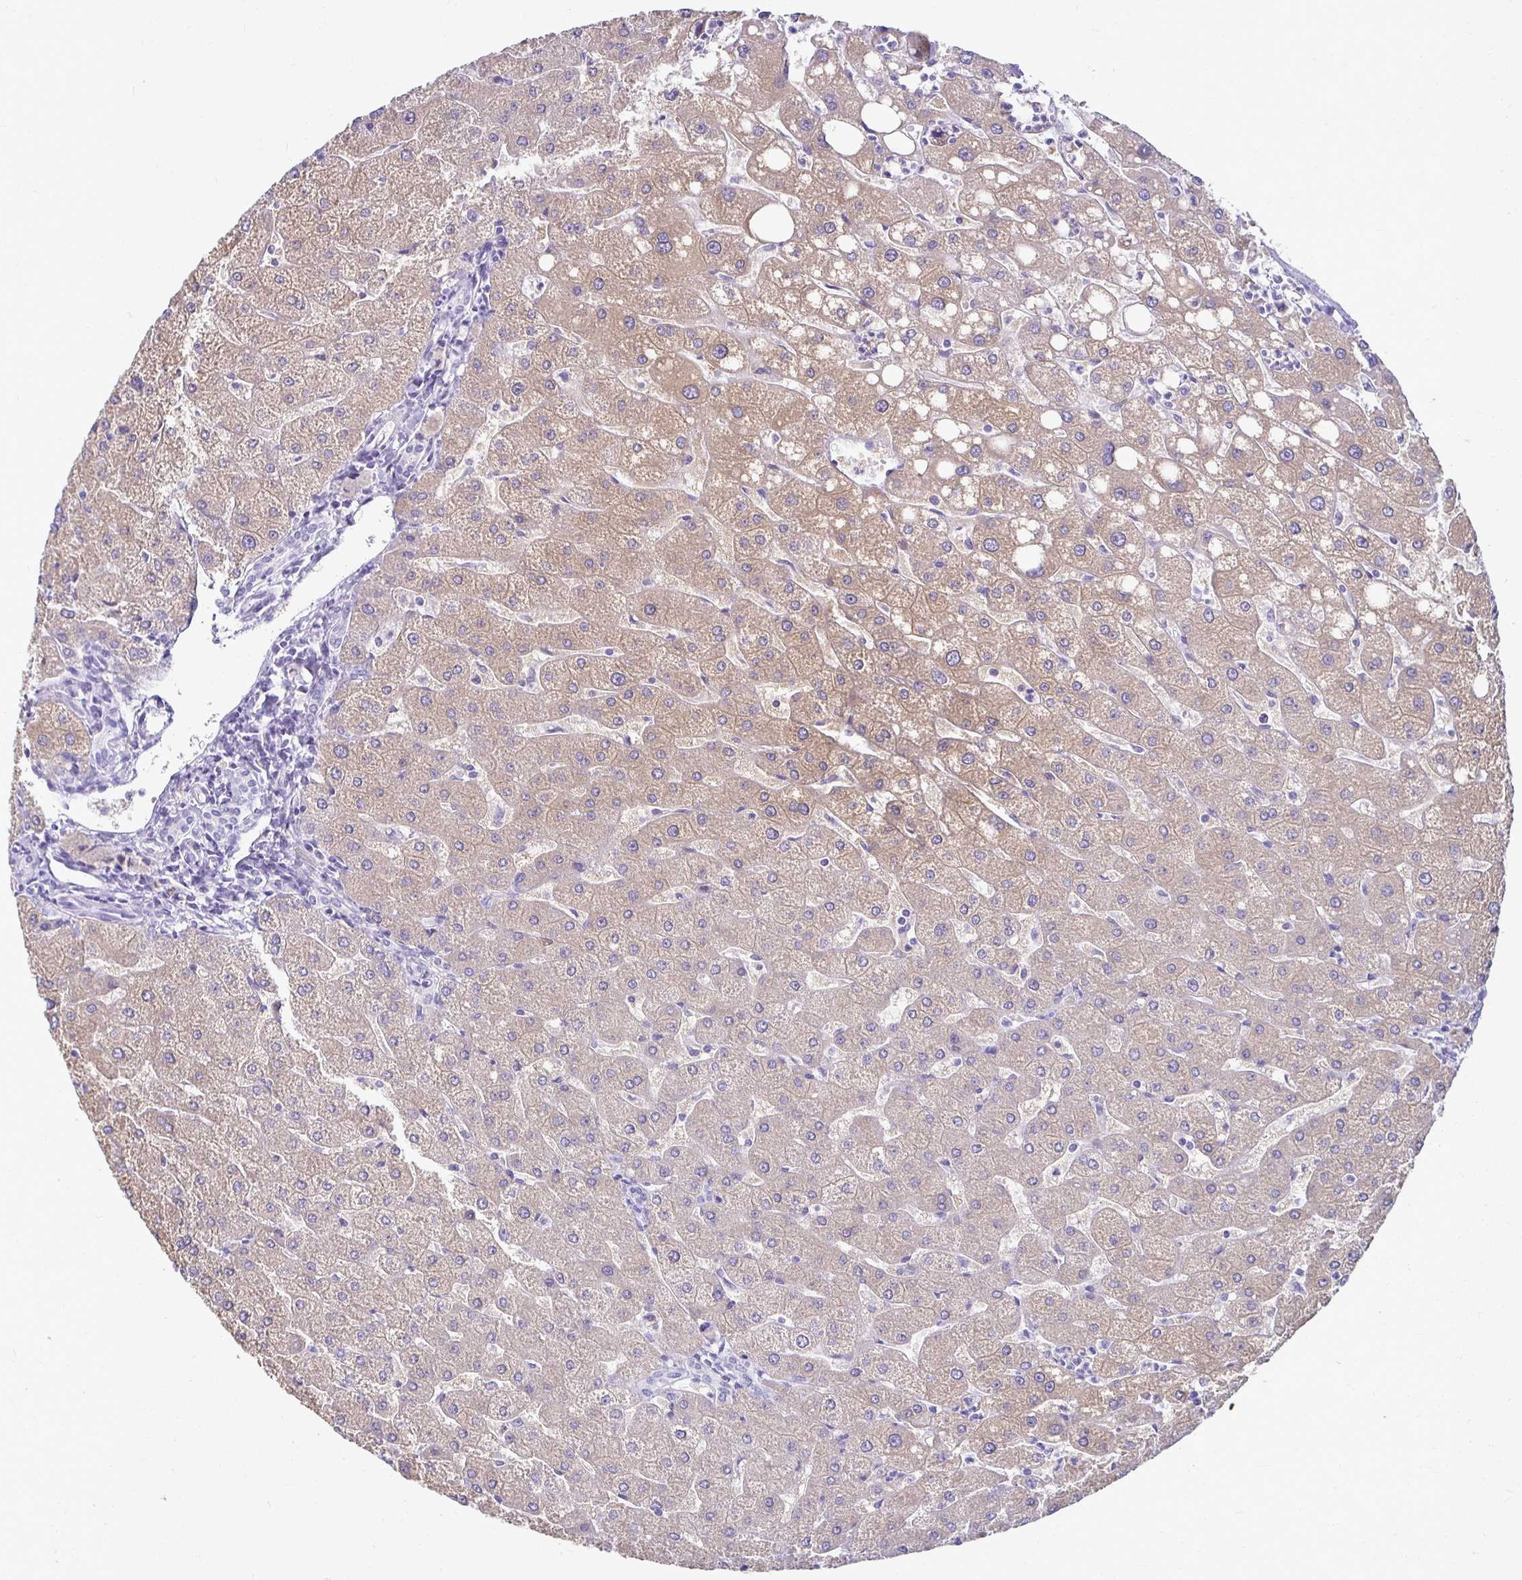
{"staining": {"intensity": "negative", "quantity": "none", "location": "none"}, "tissue": "liver", "cell_type": "Cholangiocytes", "image_type": "normal", "snomed": [{"axis": "morphology", "description": "Normal tissue, NOS"}, {"axis": "topography", "description": "Liver"}], "caption": "IHC micrograph of unremarkable human liver stained for a protein (brown), which shows no staining in cholangiocytes.", "gene": "CST6", "patient": {"sex": "male", "age": 67}}